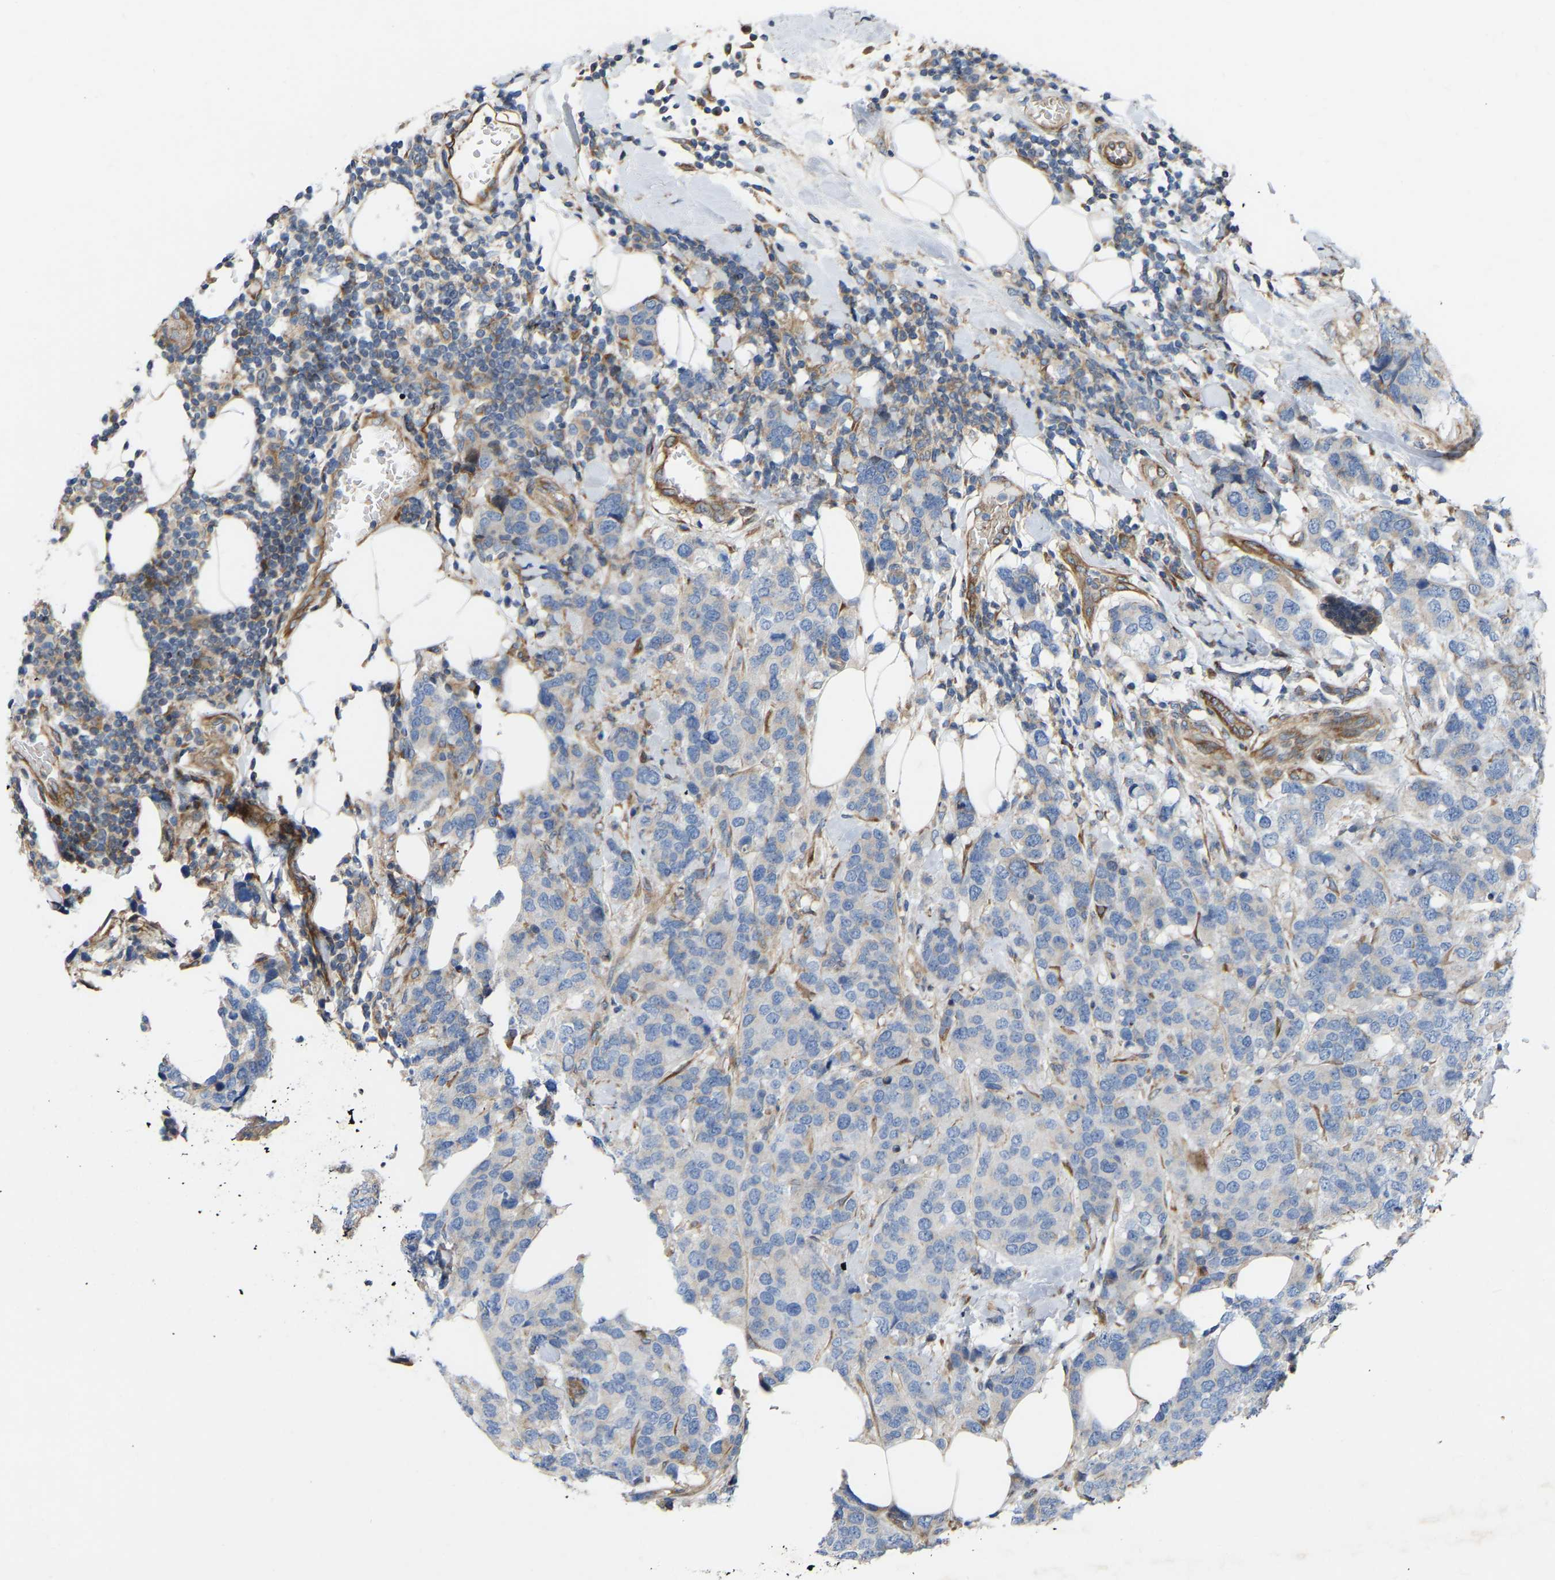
{"staining": {"intensity": "negative", "quantity": "none", "location": "none"}, "tissue": "breast cancer", "cell_type": "Tumor cells", "image_type": "cancer", "snomed": [{"axis": "morphology", "description": "Lobular carcinoma"}, {"axis": "topography", "description": "Breast"}], "caption": "A photomicrograph of breast cancer (lobular carcinoma) stained for a protein reveals no brown staining in tumor cells.", "gene": "TOR1B", "patient": {"sex": "female", "age": 59}}